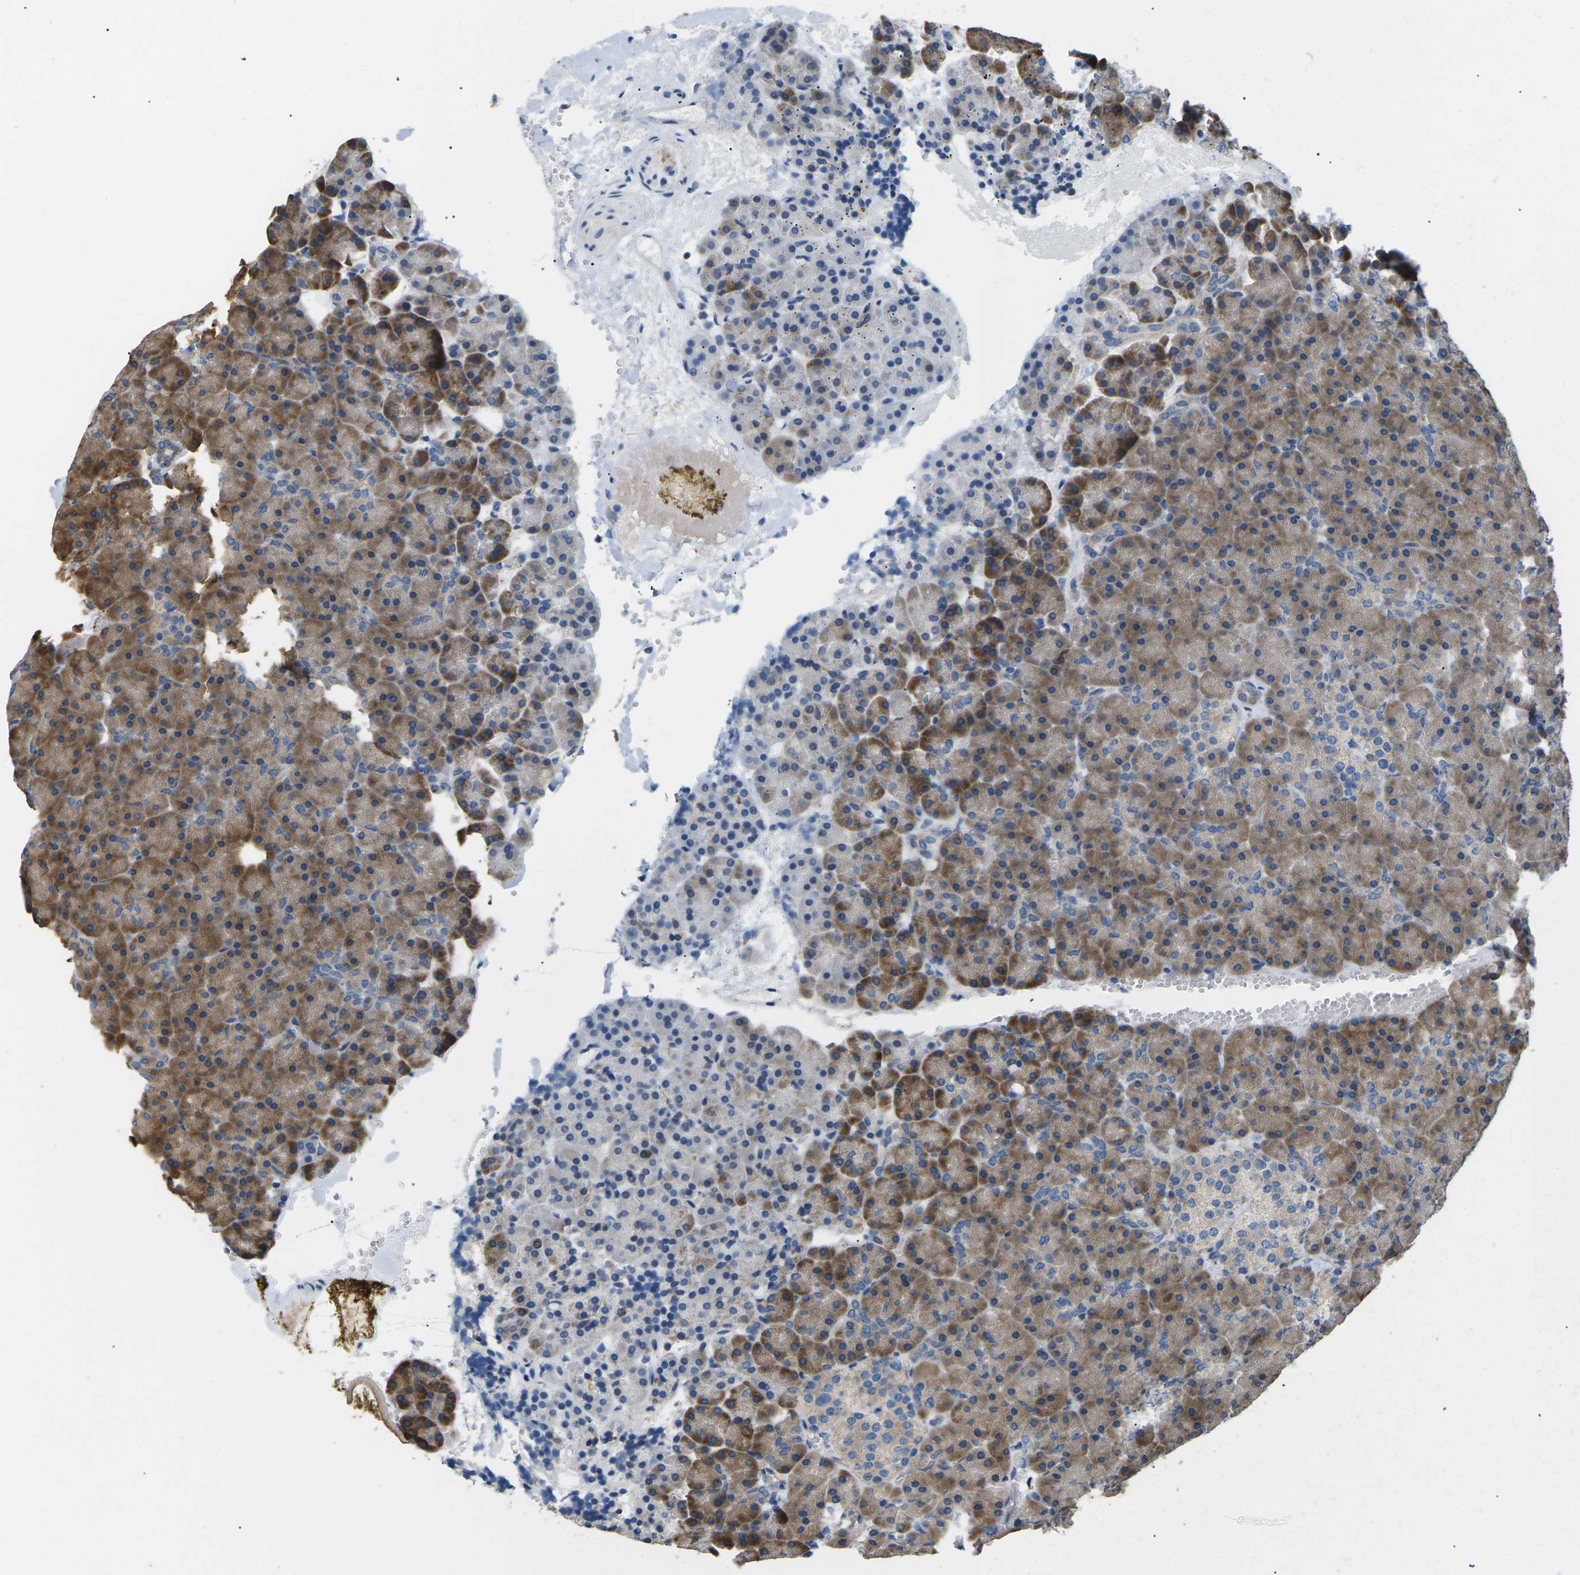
{"staining": {"intensity": "moderate", "quantity": ">75%", "location": "cytoplasmic/membranous"}, "tissue": "pancreas", "cell_type": "Exocrine glandular cells", "image_type": "normal", "snomed": [{"axis": "morphology", "description": "Normal tissue, NOS"}, {"axis": "topography", "description": "Pancreas"}], "caption": "Immunohistochemistry (IHC) staining of normal pancreas, which reveals medium levels of moderate cytoplasmic/membranous staining in approximately >75% of exocrine glandular cells indicating moderate cytoplasmic/membranous protein positivity. The staining was performed using DAB (brown) for protein detection and nuclei were counterstained in hematoxylin (blue).", "gene": "KLHDC8B", "patient": {"sex": "female", "age": 35}}